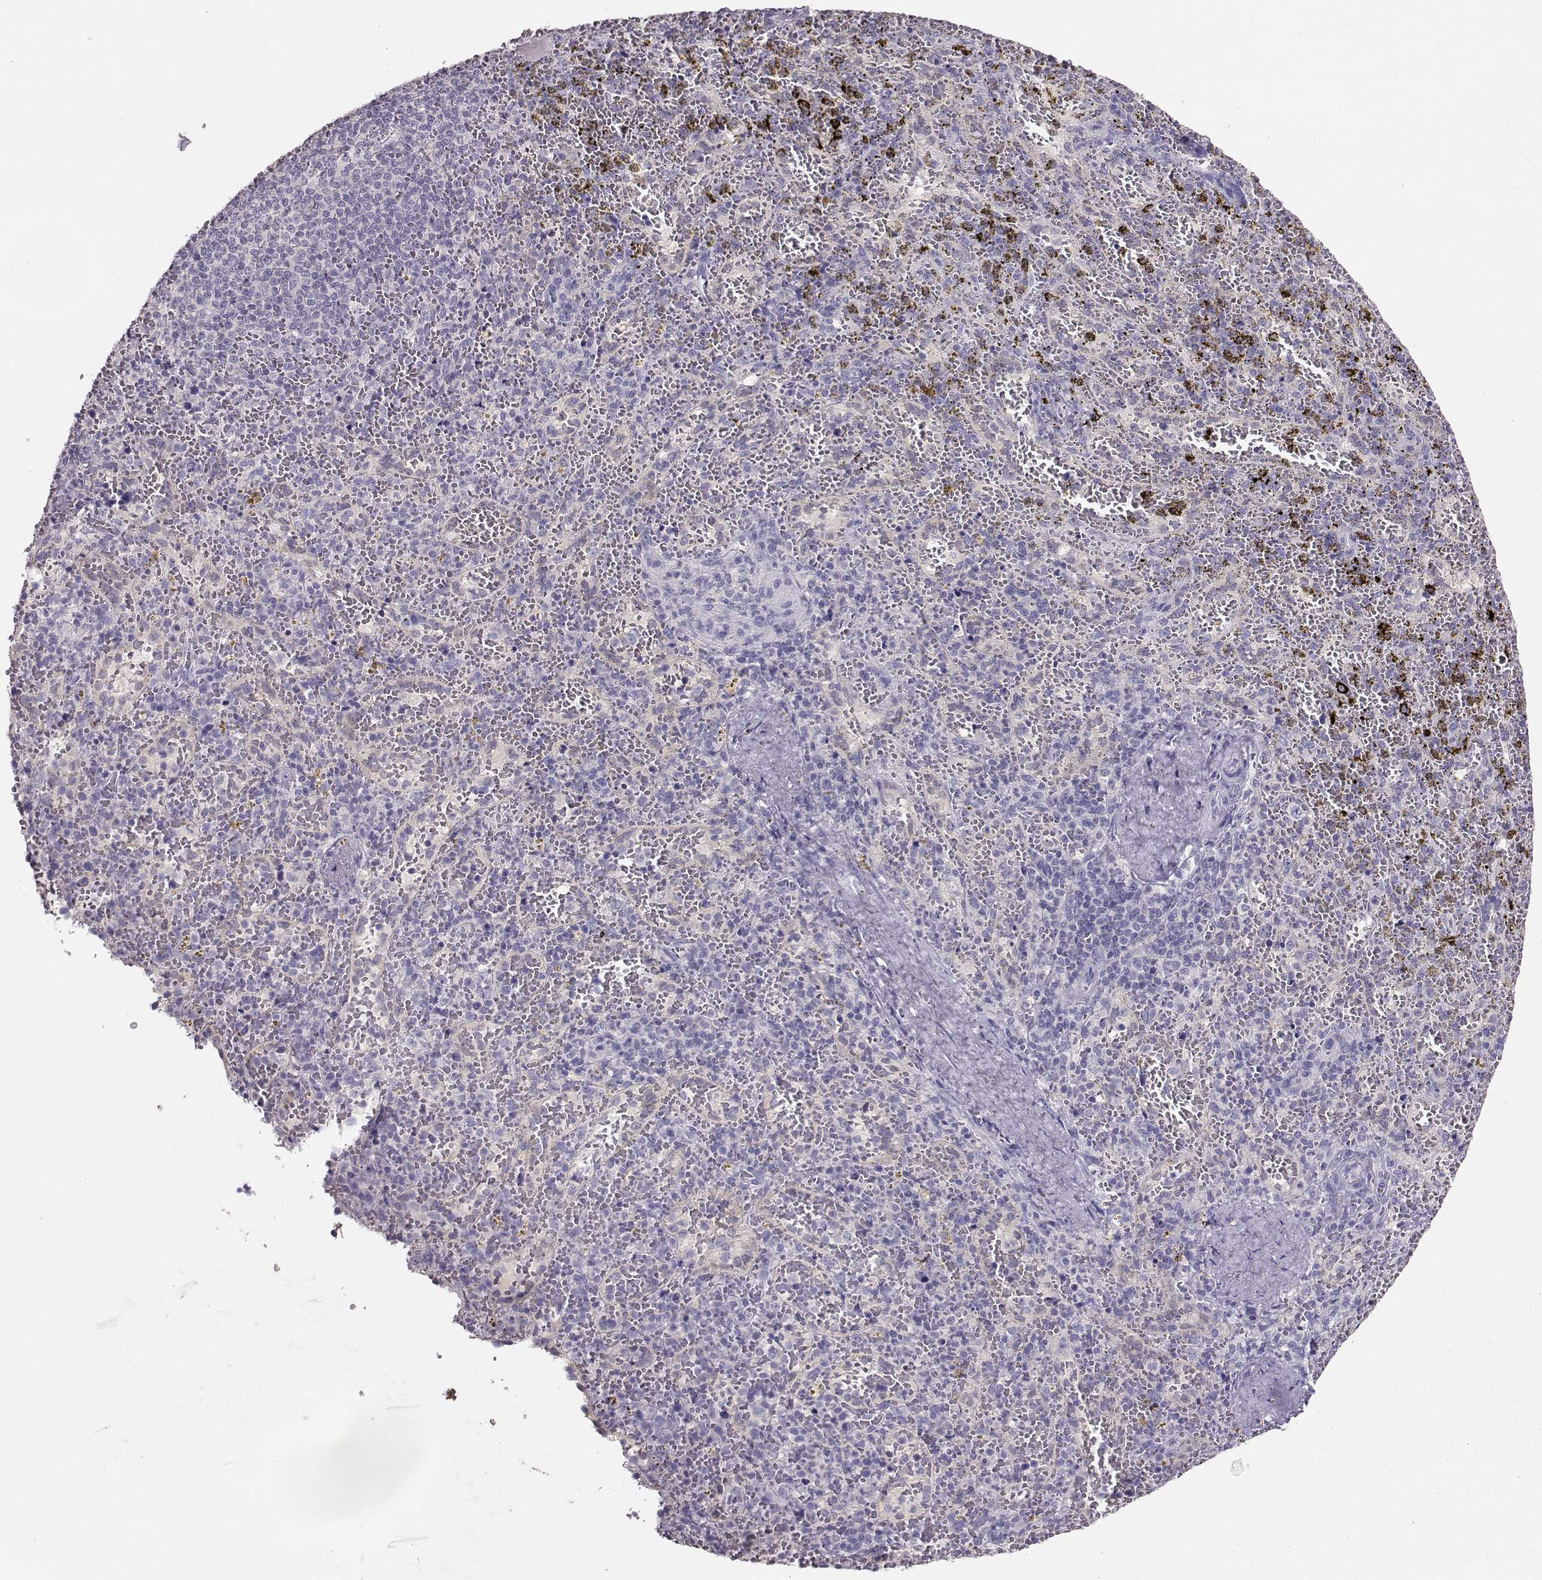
{"staining": {"intensity": "negative", "quantity": "none", "location": "none"}, "tissue": "spleen", "cell_type": "Cells in red pulp", "image_type": "normal", "snomed": [{"axis": "morphology", "description": "Normal tissue, NOS"}, {"axis": "topography", "description": "Spleen"}], "caption": "This histopathology image is of normal spleen stained with immunohistochemistry (IHC) to label a protein in brown with the nuclei are counter-stained blue. There is no staining in cells in red pulp. Nuclei are stained in blue.", "gene": "NDRG4", "patient": {"sex": "female", "age": 50}}